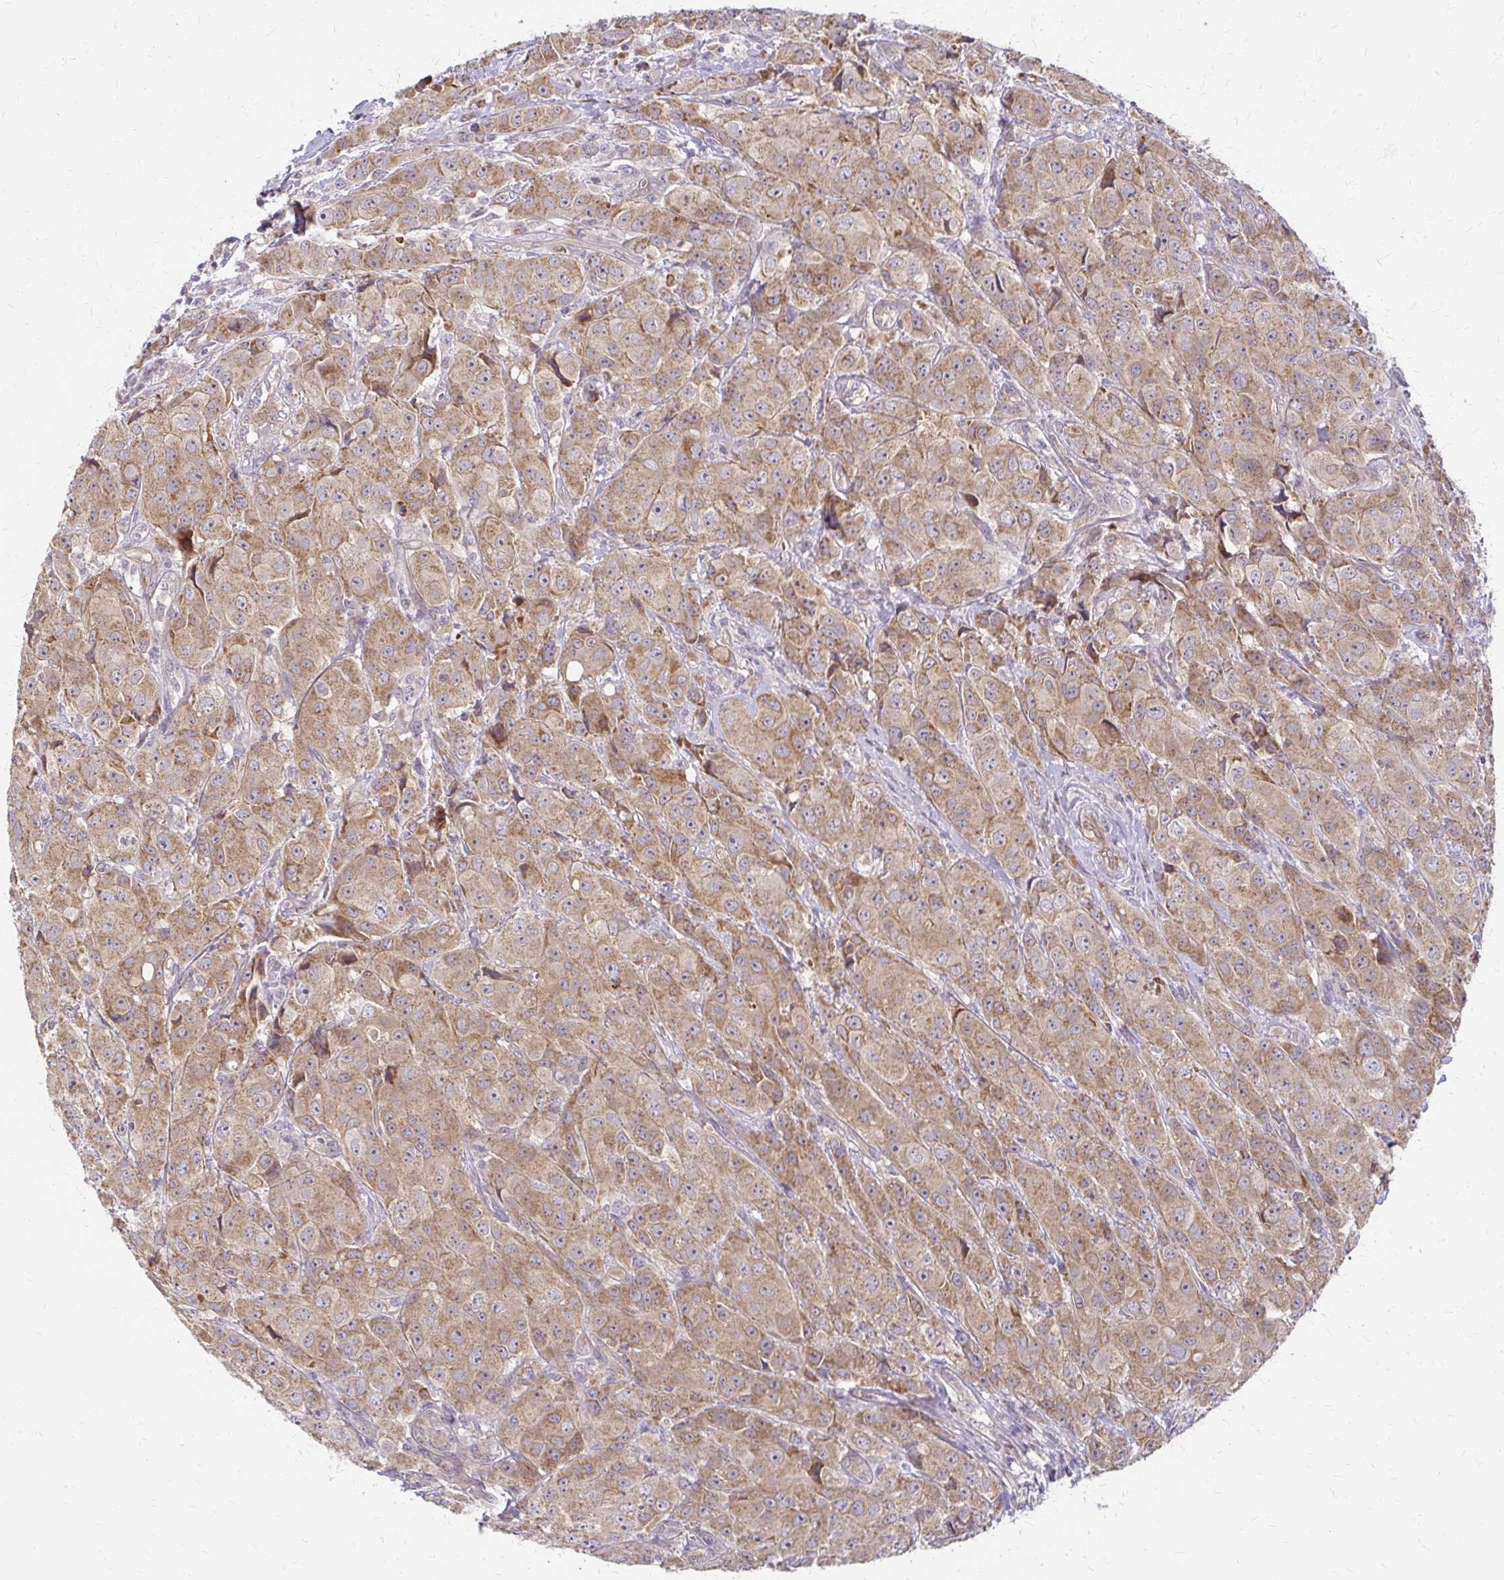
{"staining": {"intensity": "moderate", "quantity": ">75%", "location": "cytoplasmic/membranous"}, "tissue": "breast cancer", "cell_type": "Tumor cells", "image_type": "cancer", "snomed": [{"axis": "morphology", "description": "Normal tissue, NOS"}, {"axis": "morphology", "description": "Duct carcinoma"}, {"axis": "topography", "description": "Breast"}], "caption": "Immunohistochemical staining of human breast cancer displays medium levels of moderate cytoplasmic/membranous protein staining in about >75% of tumor cells. (IHC, brightfield microscopy, high magnification).", "gene": "ZNF383", "patient": {"sex": "female", "age": 43}}